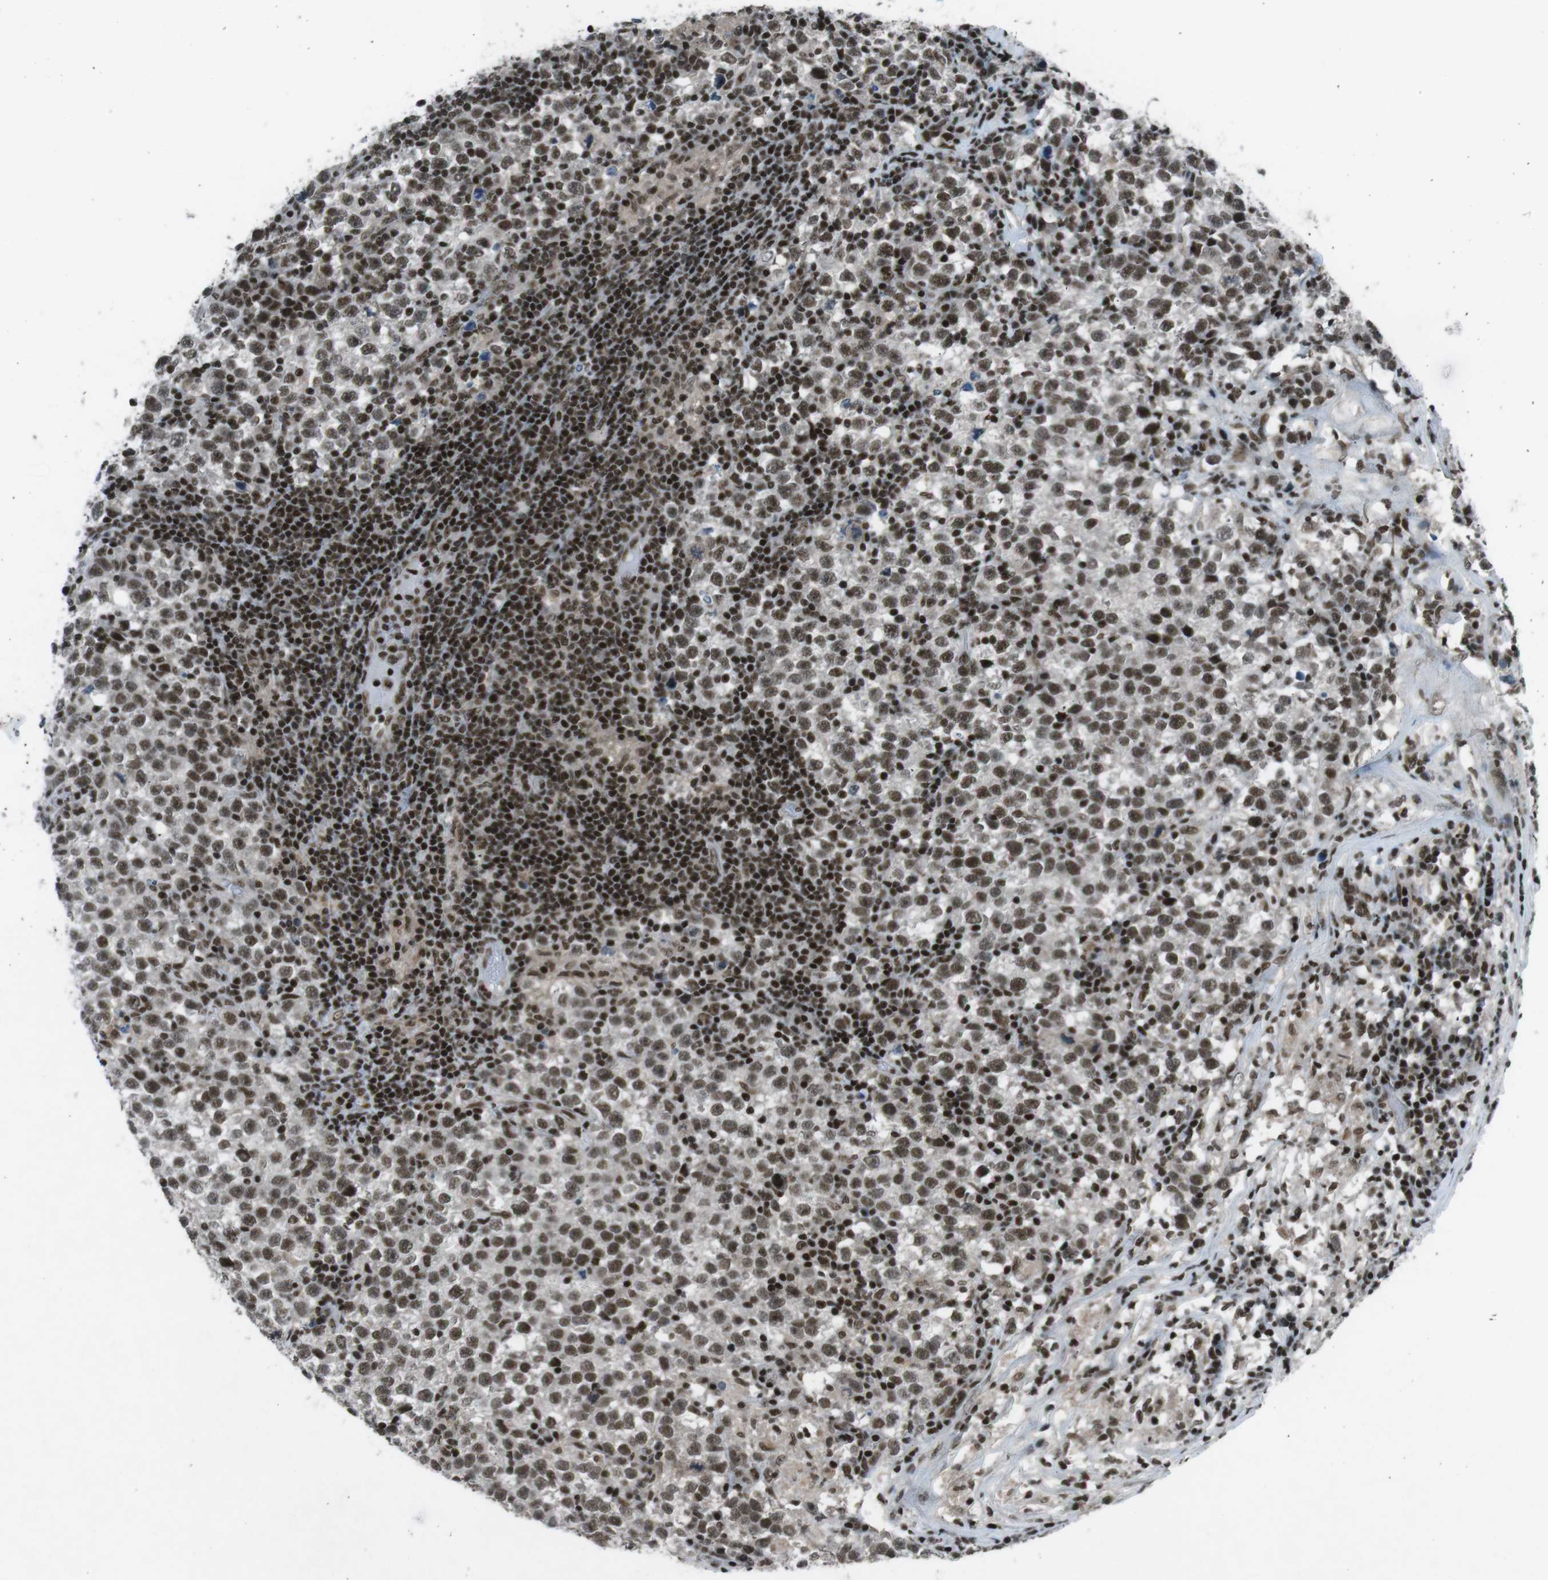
{"staining": {"intensity": "moderate", "quantity": ">75%", "location": "nuclear"}, "tissue": "testis cancer", "cell_type": "Tumor cells", "image_type": "cancer", "snomed": [{"axis": "morphology", "description": "Seminoma, NOS"}, {"axis": "topography", "description": "Testis"}], "caption": "Immunohistochemistry (IHC) of human testis cancer exhibits medium levels of moderate nuclear staining in about >75% of tumor cells. (brown staining indicates protein expression, while blue staining denotes nuclei).", "gene": "TAF1", "patient": {"sex": "male", "age": 43}}